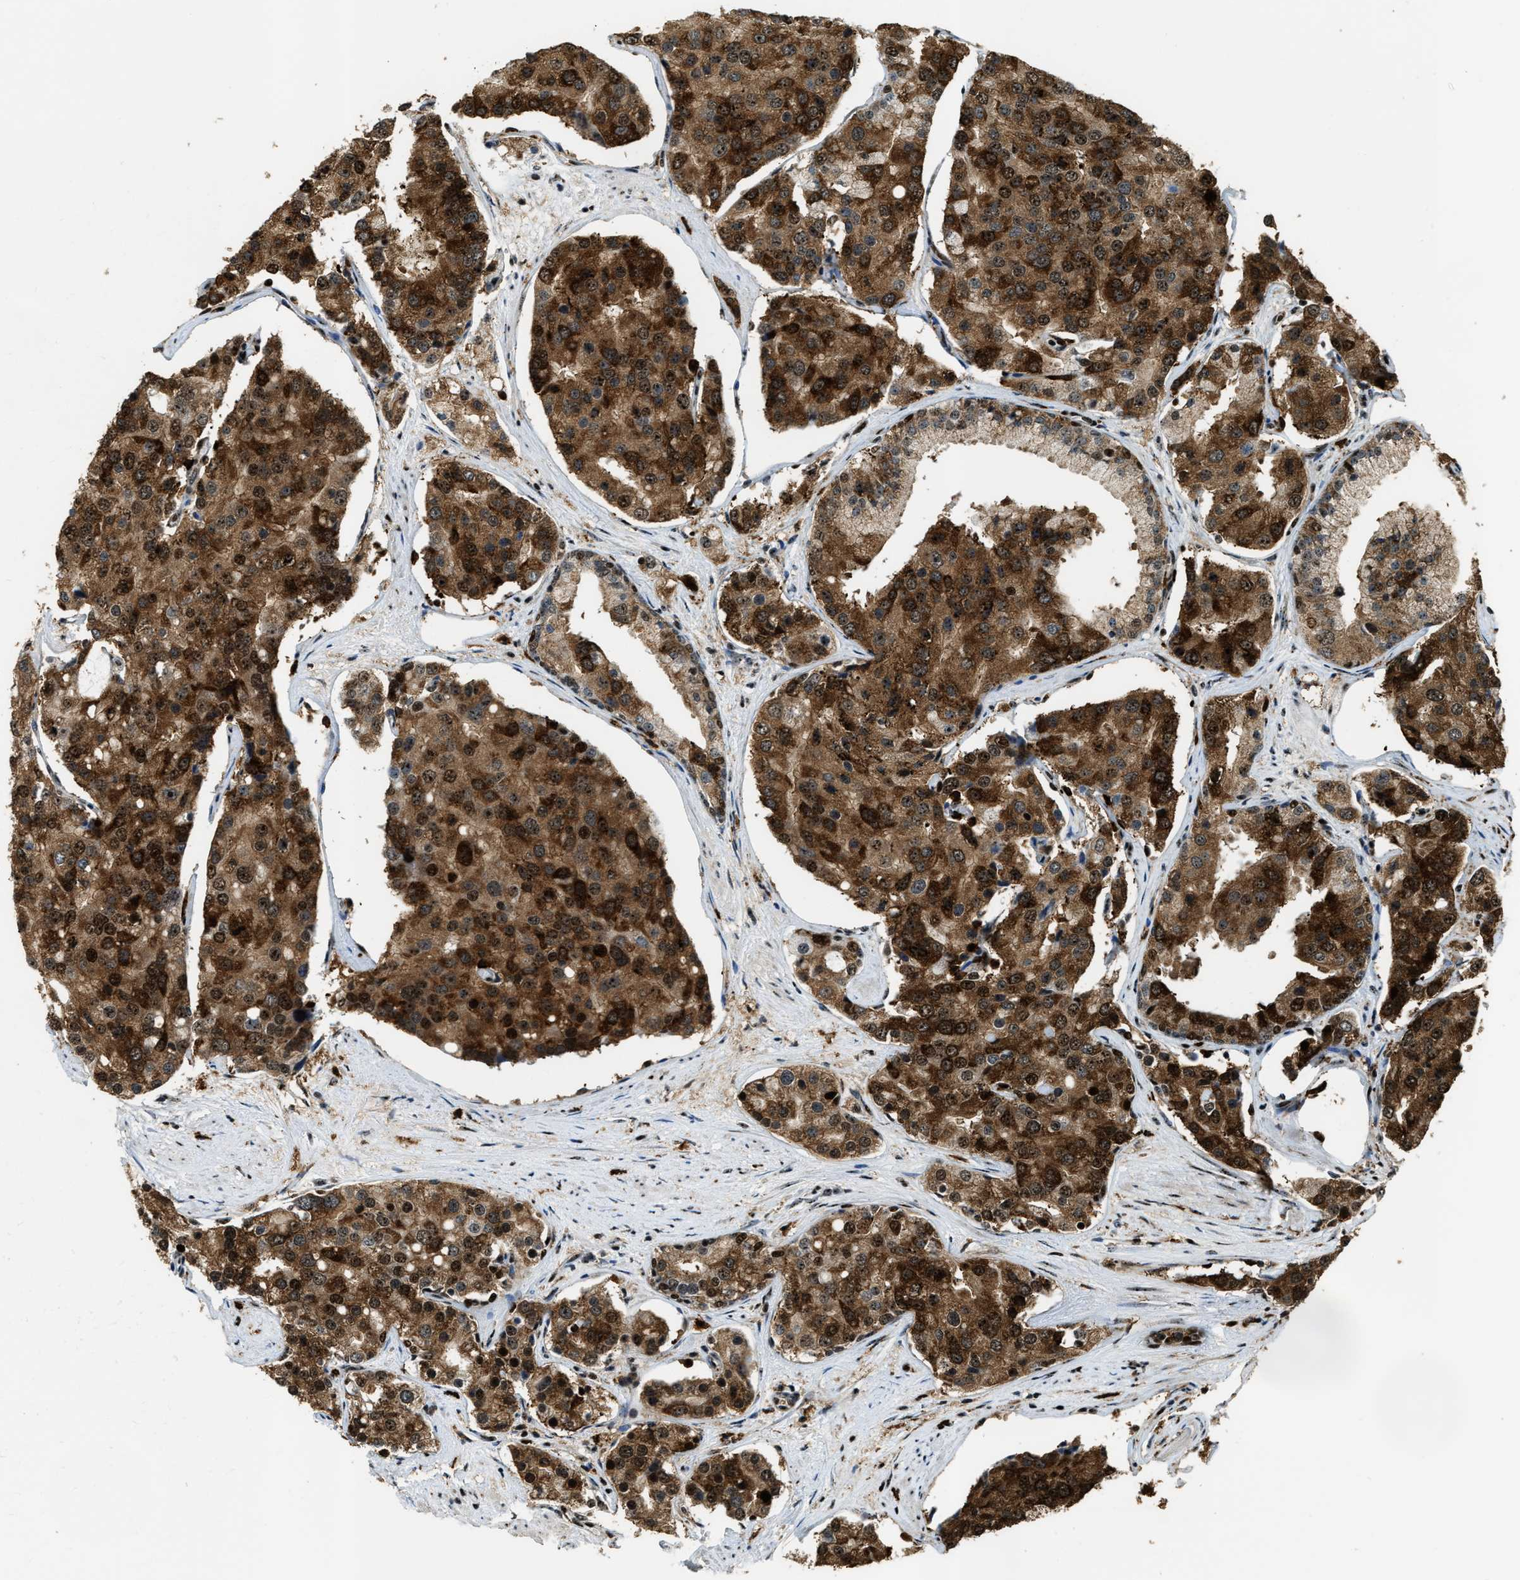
{"staining": {"intensity": "strong", "quantity": ">75%", "location": "cytoplasmic/membranous,nuclear"}, "tissue": "prostate cancer", "cell_type": "Tumor cells", "image_type": "cancer", "snomed": [{"axis": "morphology", "description": "Adenocarcinoma, High grade"}, {"axis": "topography", "description": "Prostate"}], "caption": "Immunohistochemistry (IHC) image of high-grade adenocarcinoma (prostate) stained for a protein (brown), which displays high levels of strong cytoplasmic/membranous and nuclear expression in approximately >75% of tumor cells.", "gene": "ZNF687", "patient": {"sex": "male", "age": 50}}